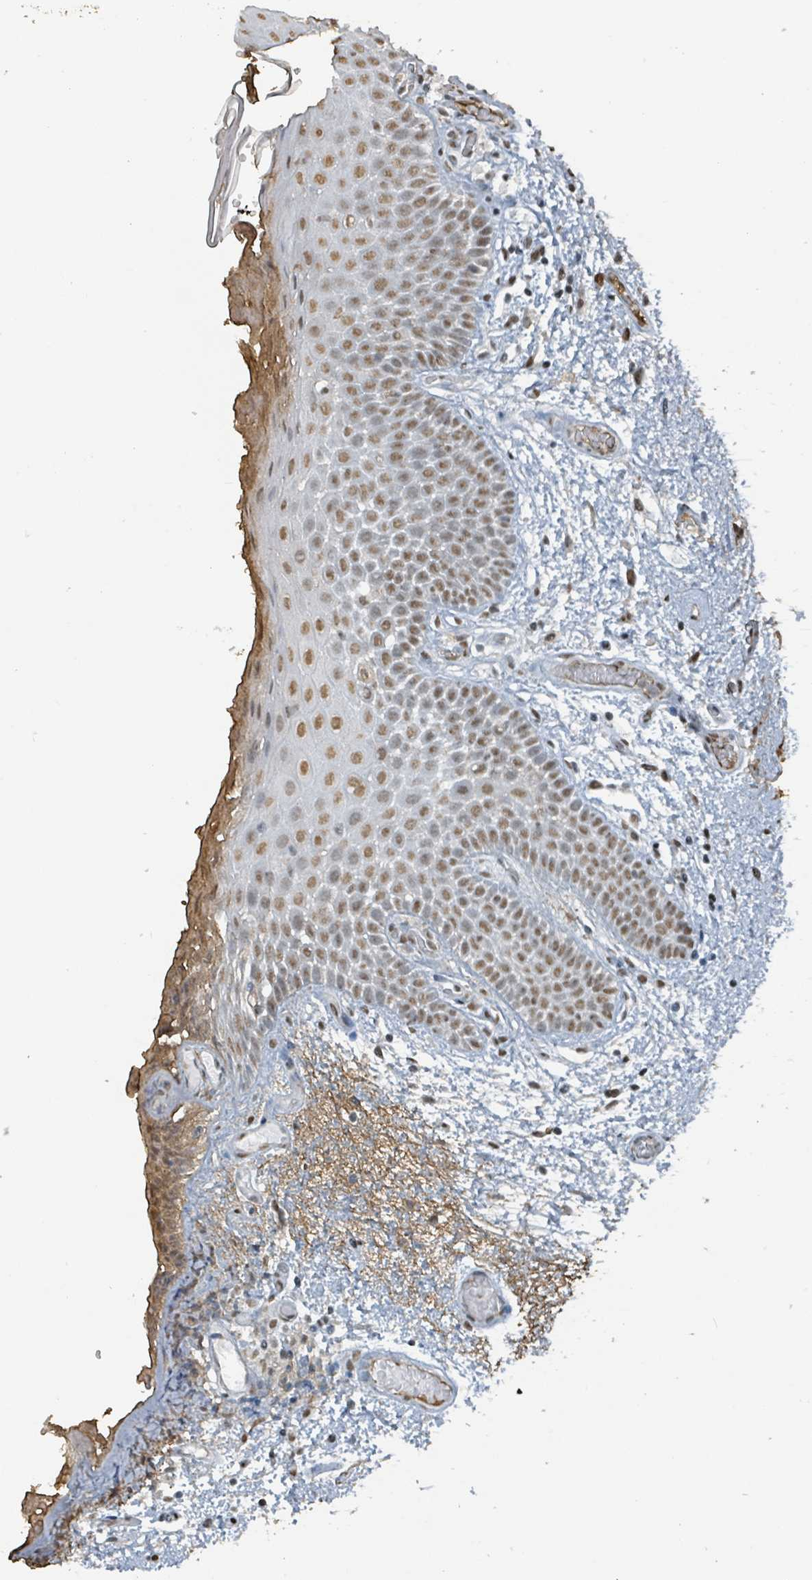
{"staining": {"intensity": "moderate", "quantity": ">75%", "location": "nuclear"}, "tissue": "oral mucosa", "cell_type": "Squamous epithelial cells", "image_type": "normal", "snomed": [{"axis": "morphology", "description": "Normal tissue, NOS"}, {"axis": "morphology", "description": "Squamous cell carcinoma, NOS"}, {"axis": "topography", "description": "Oral tissue"}, {"axis": "topography", "description": "Tounge, NOS"}, {"axis": "topography", "description": "Head-Neck"}], "caption": "Immunohistochemistry photomicrograph of benign oral mucosa stained for a protein (brown), which demonstrates medium levels of moderate nuclear expression in approximately >75% of squamous epithelial cells.", "gene": "PHIP", "patient": {"sex": "male", "age": 76}}